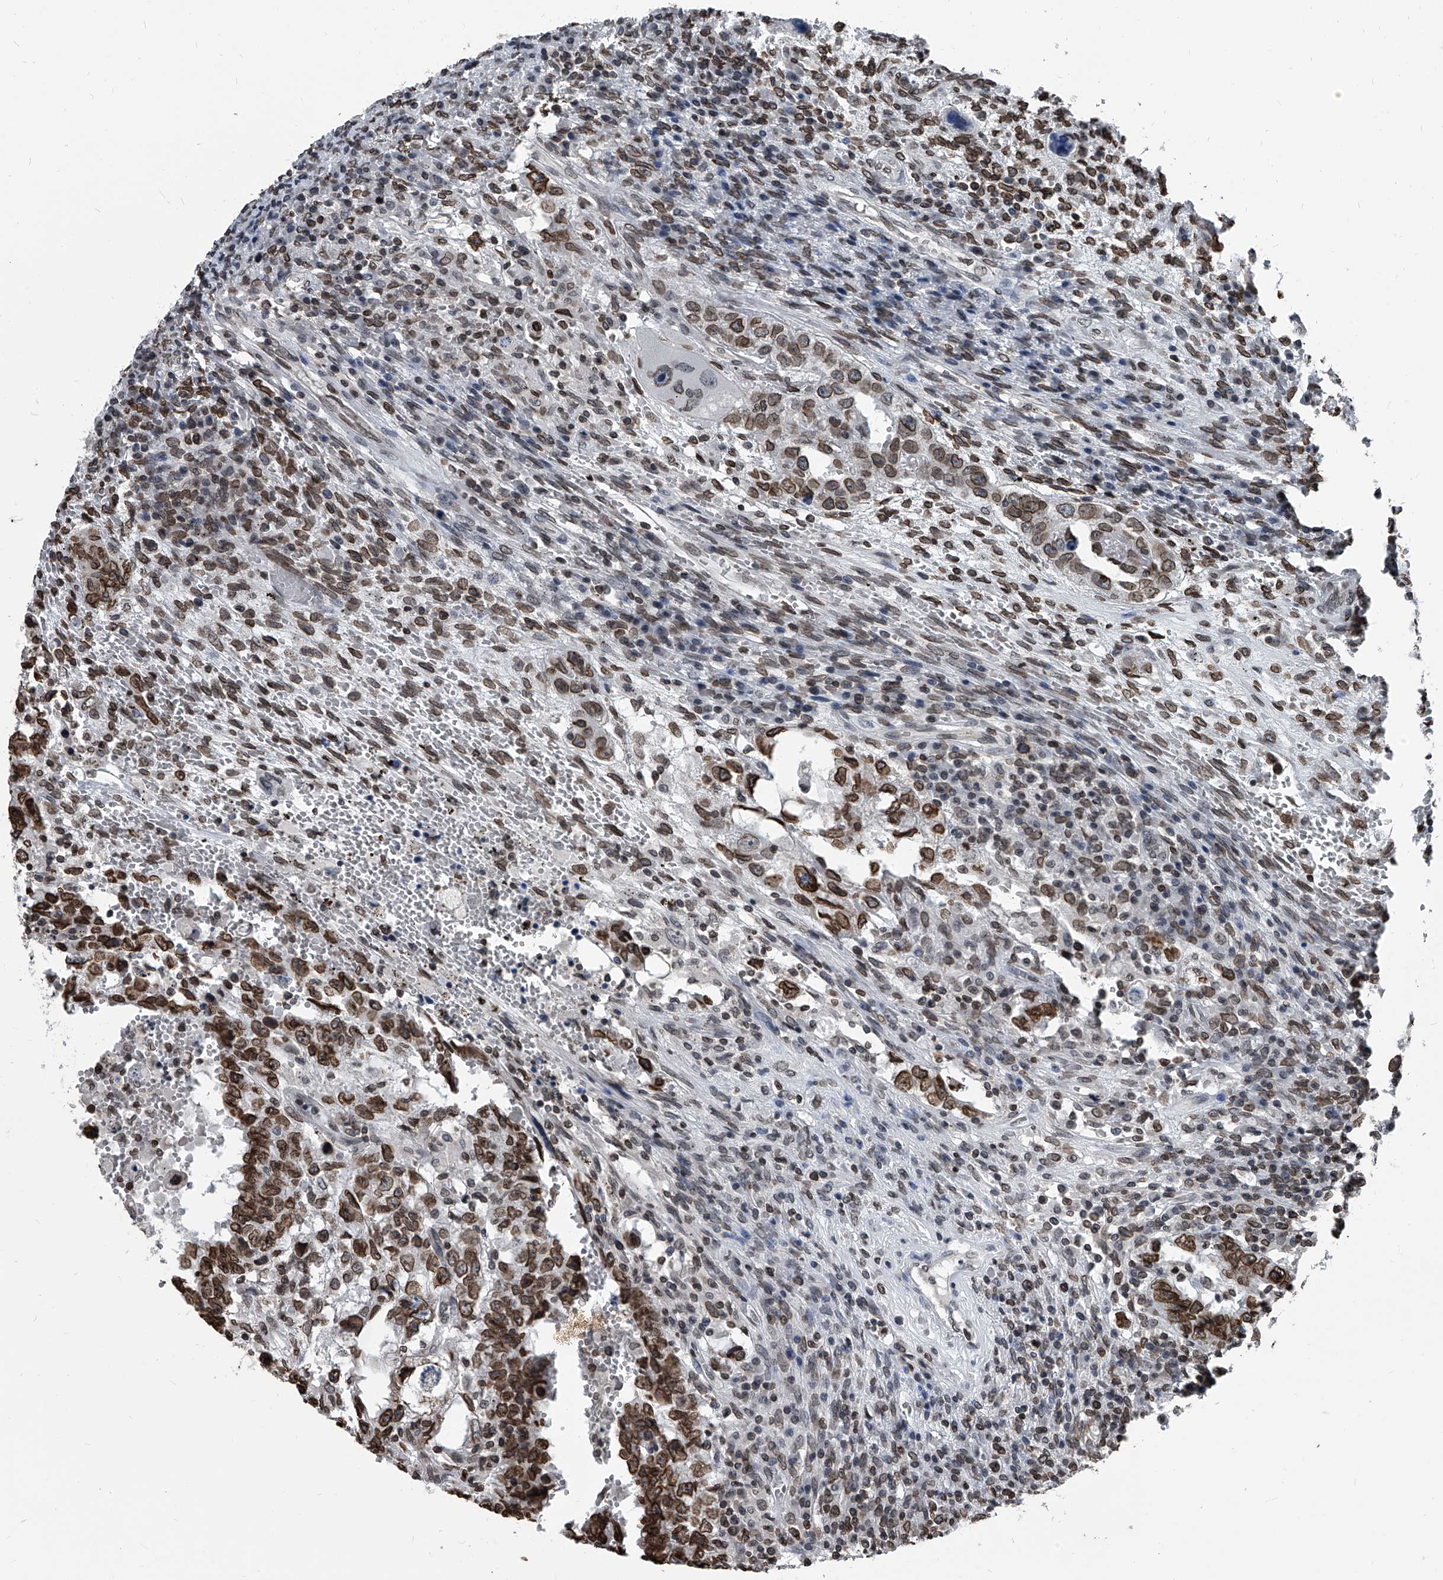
{"staining": {"intensity": "moderate", "quantity": ">75%", "location": "cytoplasmic/membranous,nuclear"}, "tissue": "testis cancer", "cell_type": "Tumor cells", "image_type": "cancer", "snomed": [{"axis": "morphology", "description": "Carcinoma, Embryonal, NOS"}, {"axis": "topography", "description": "Testis"}], "caption": "Tumor cells show moderate cytoplasmic/membranous and nuclear staining in about >75% of cells in embryonal carcinoma (testis).", "gene": "PHF20", "patient": {"sex": "male", "age": 26}}